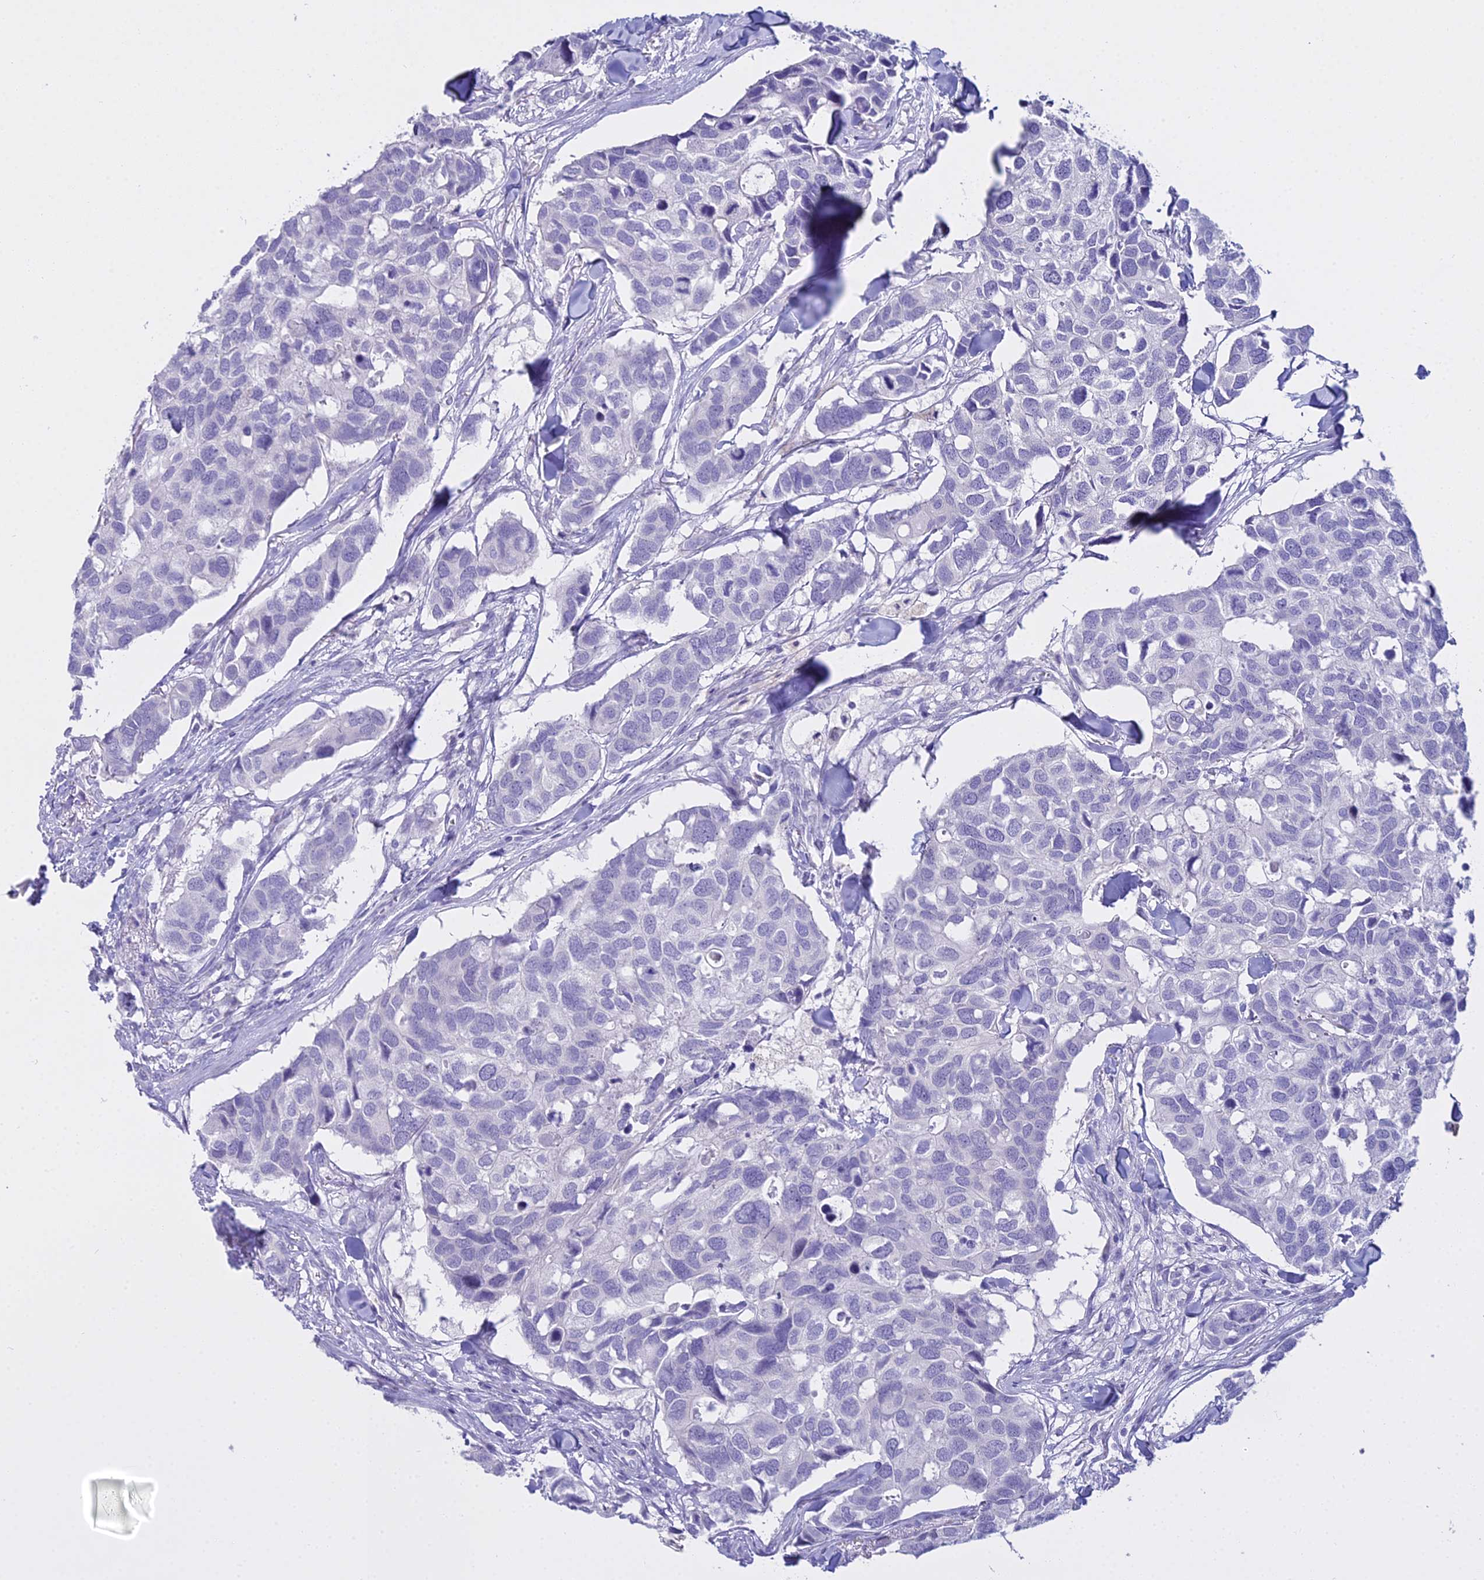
{"staining": {"intensity": "negative", "quantity": "none", "location": "none"}, "tissue": "breast cancer", "cell_type": "Tumor cells", "image_type": "cancer", "snomed": [{"axis": "morphology", "description": "Duct carcinoma"}, {"axis": "topography", "description": "Breast"}], "caption": "The immunohistochemistry image has no significant staining in tumor cells of breast cancer (infiltrating ductal carcinoma) tissue.", "gene": "ALPP", "patient": {"sex": "female", "age": 83}}